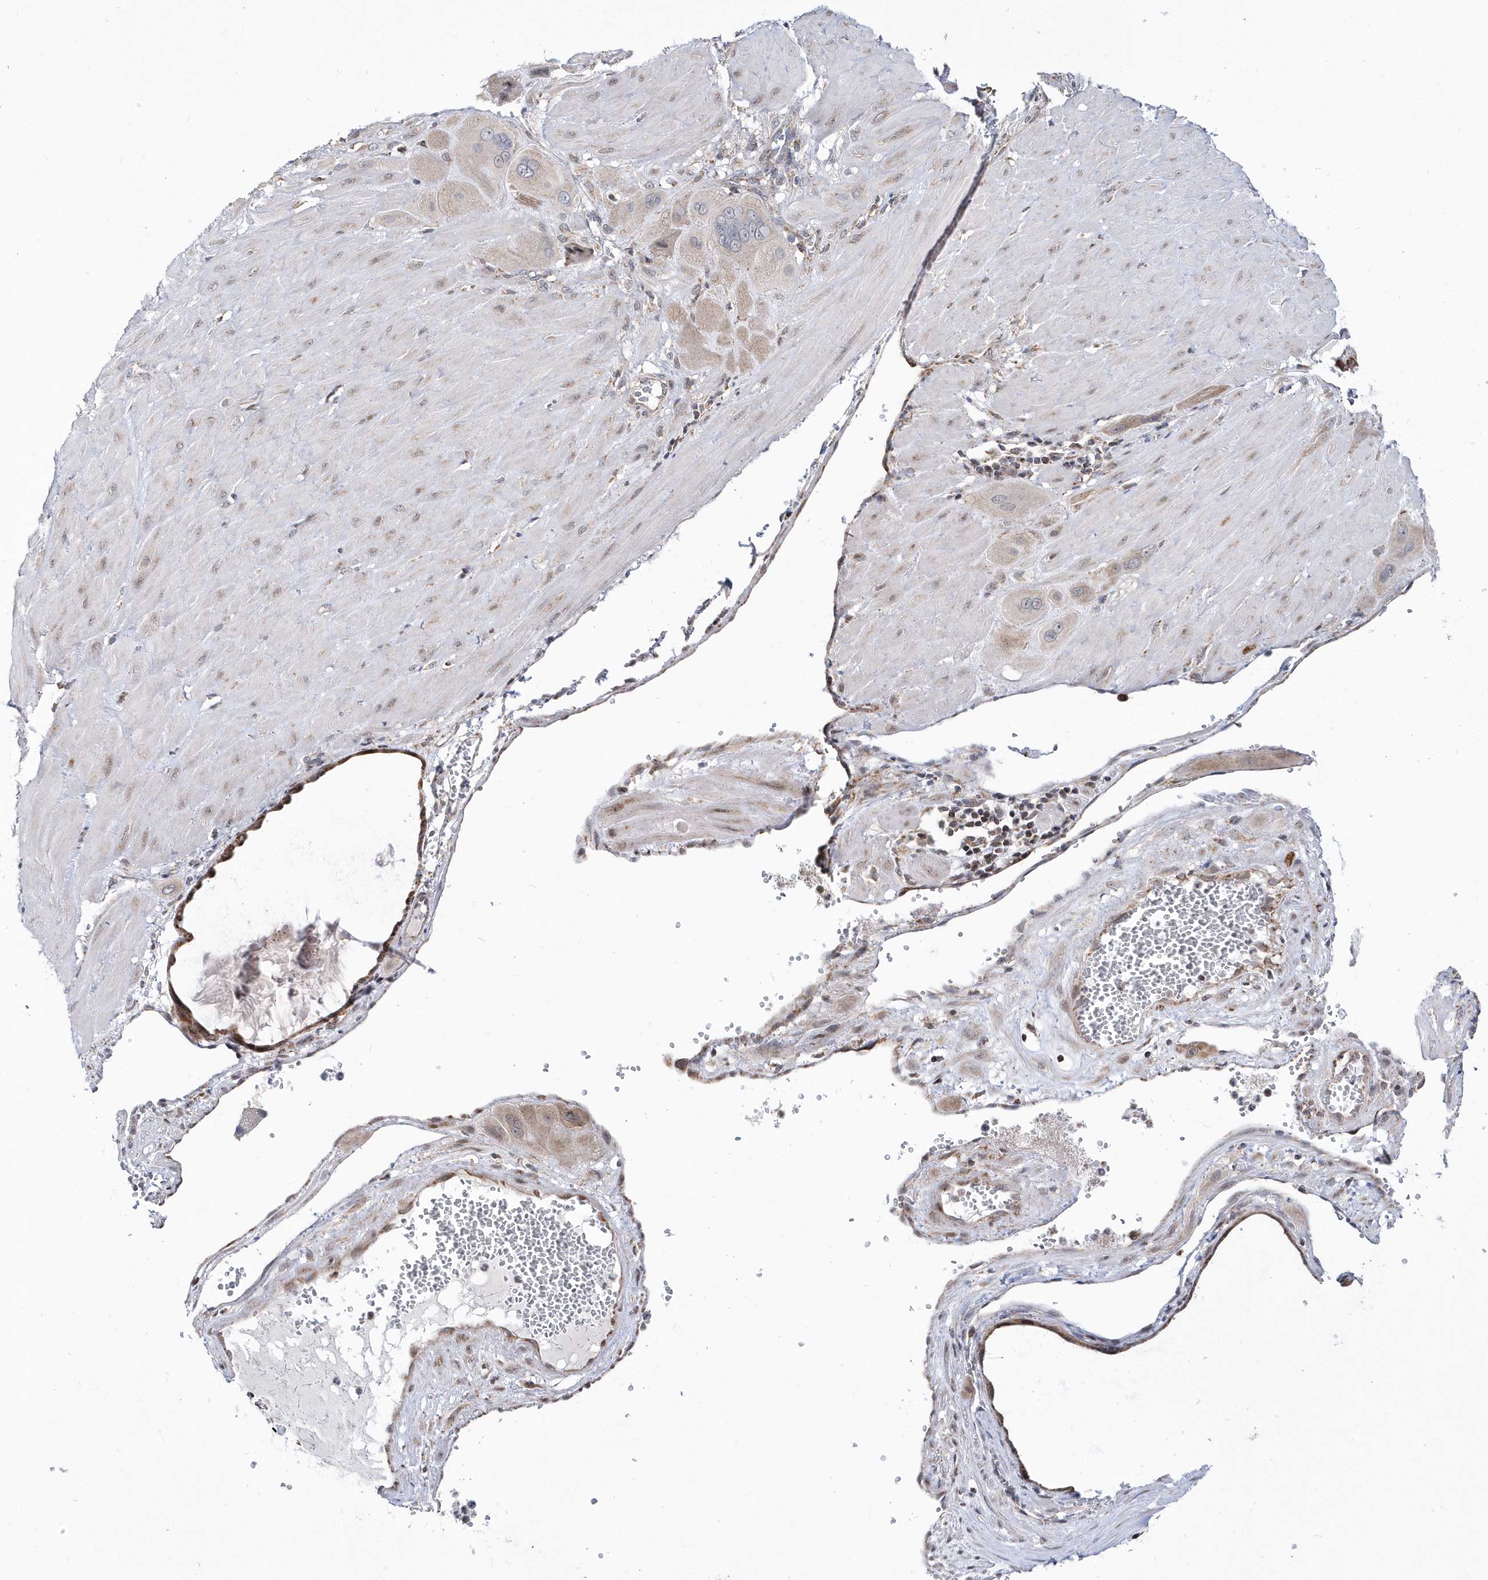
{"staining": {"intensity": "weak", "quantity": ">75%", "location": "cytoplasmic/membranous"}, "tissue": "cervical cancer", "cell_type": "Tumor cells", "image_type": "cancer", "snomed": [{"axis": "morphology", "description": "Squamous cell carcinoma, NOS"}, {"axis": "topography", "description": "Cervix"}], "caption": "Cervical cancer was stained to show a protein in brown. There is low levels of weak cytoplasmic/membranous positivity in about >75% of tumor cells.", "gene": "SPATA5", "patient": {"sex": "female", "age": 34}}